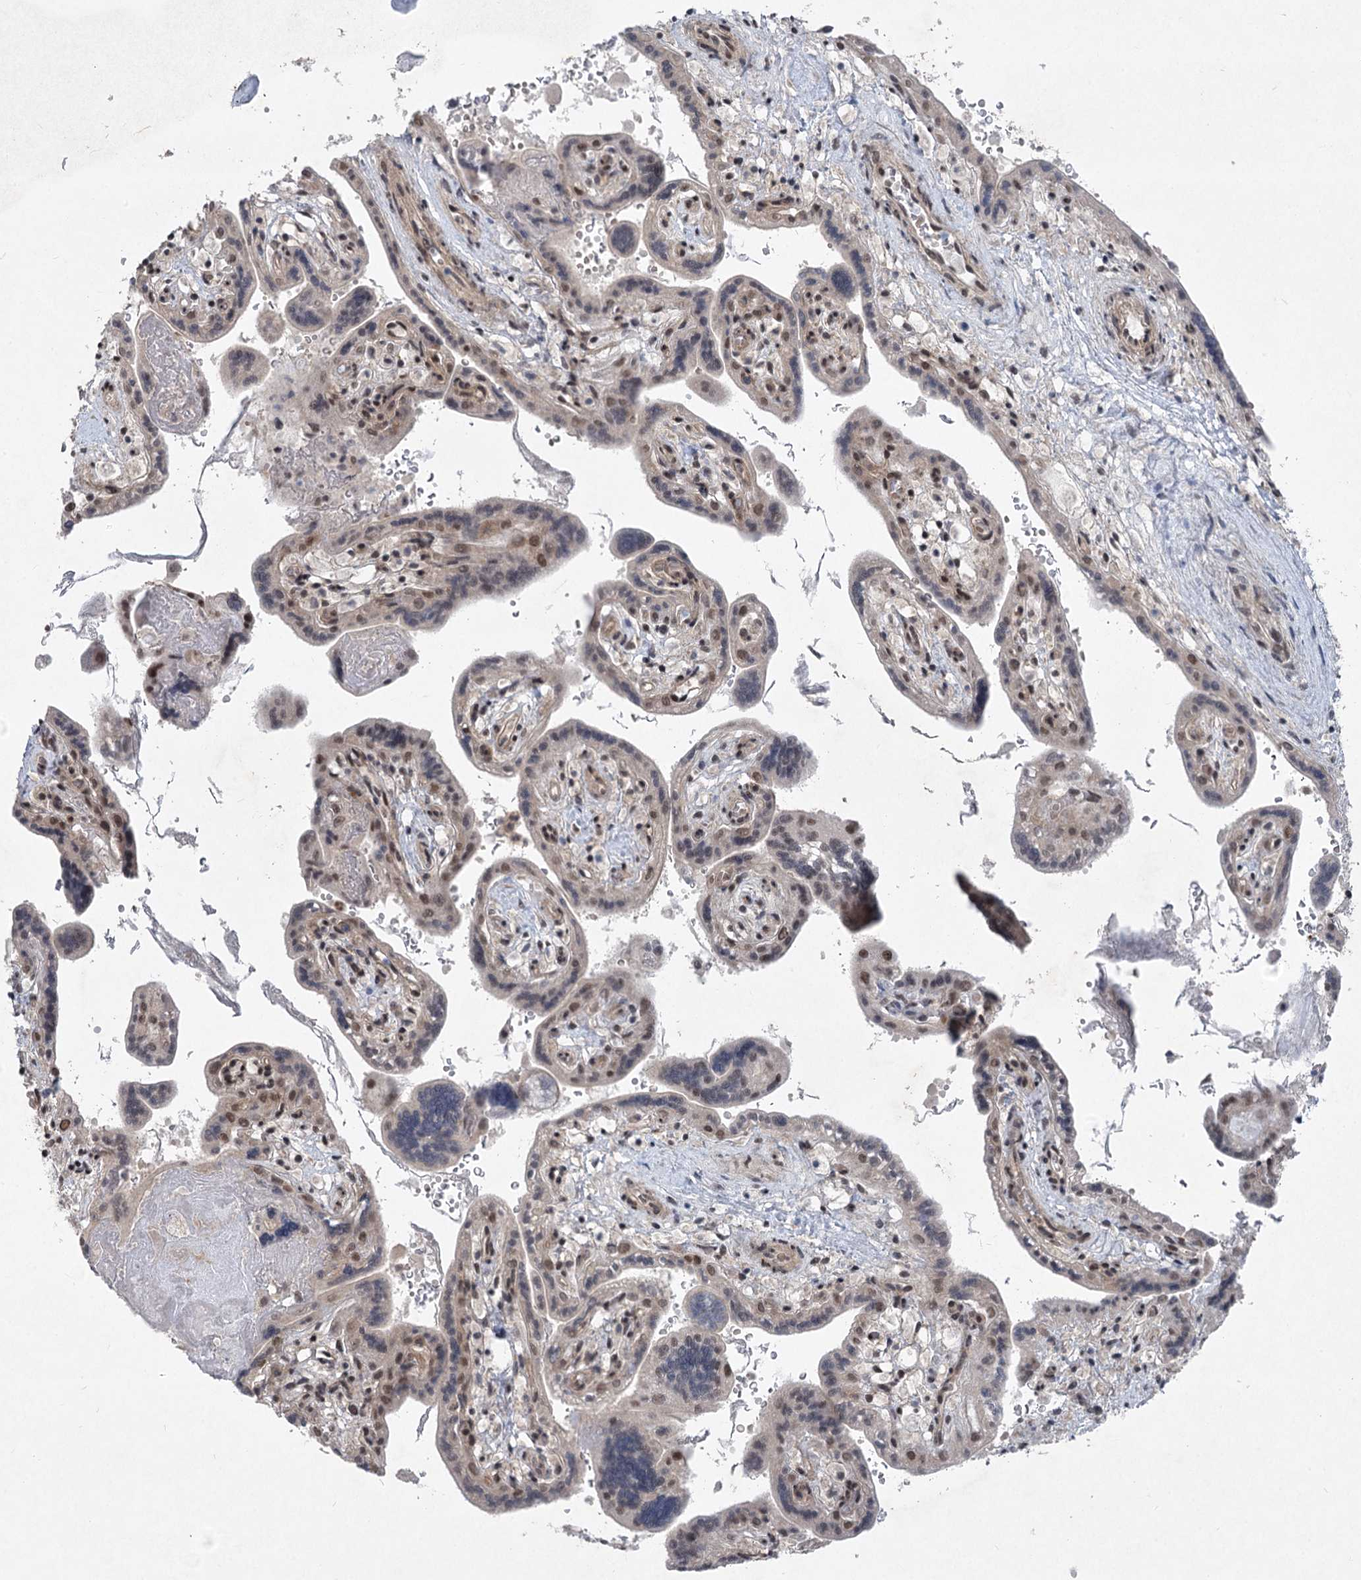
{"staining": {"intensity": "strong", "quantity": ">75%", "location": "nuclear"}, "tissue": "placenta", "cell_type": "Decidual cells", "image_type": "normal", "snomed": [{"axis": "morphology", "description": "Normal tissue, NOS"}, {"axis": "topography", "description": "Placenta"}], "caption": "Unremarkable placenta shows strong nuclear positivity in about >75% of decidual cells.", "gene": "CGGBP1", "patient": {"sex": "female", "age": 37}}